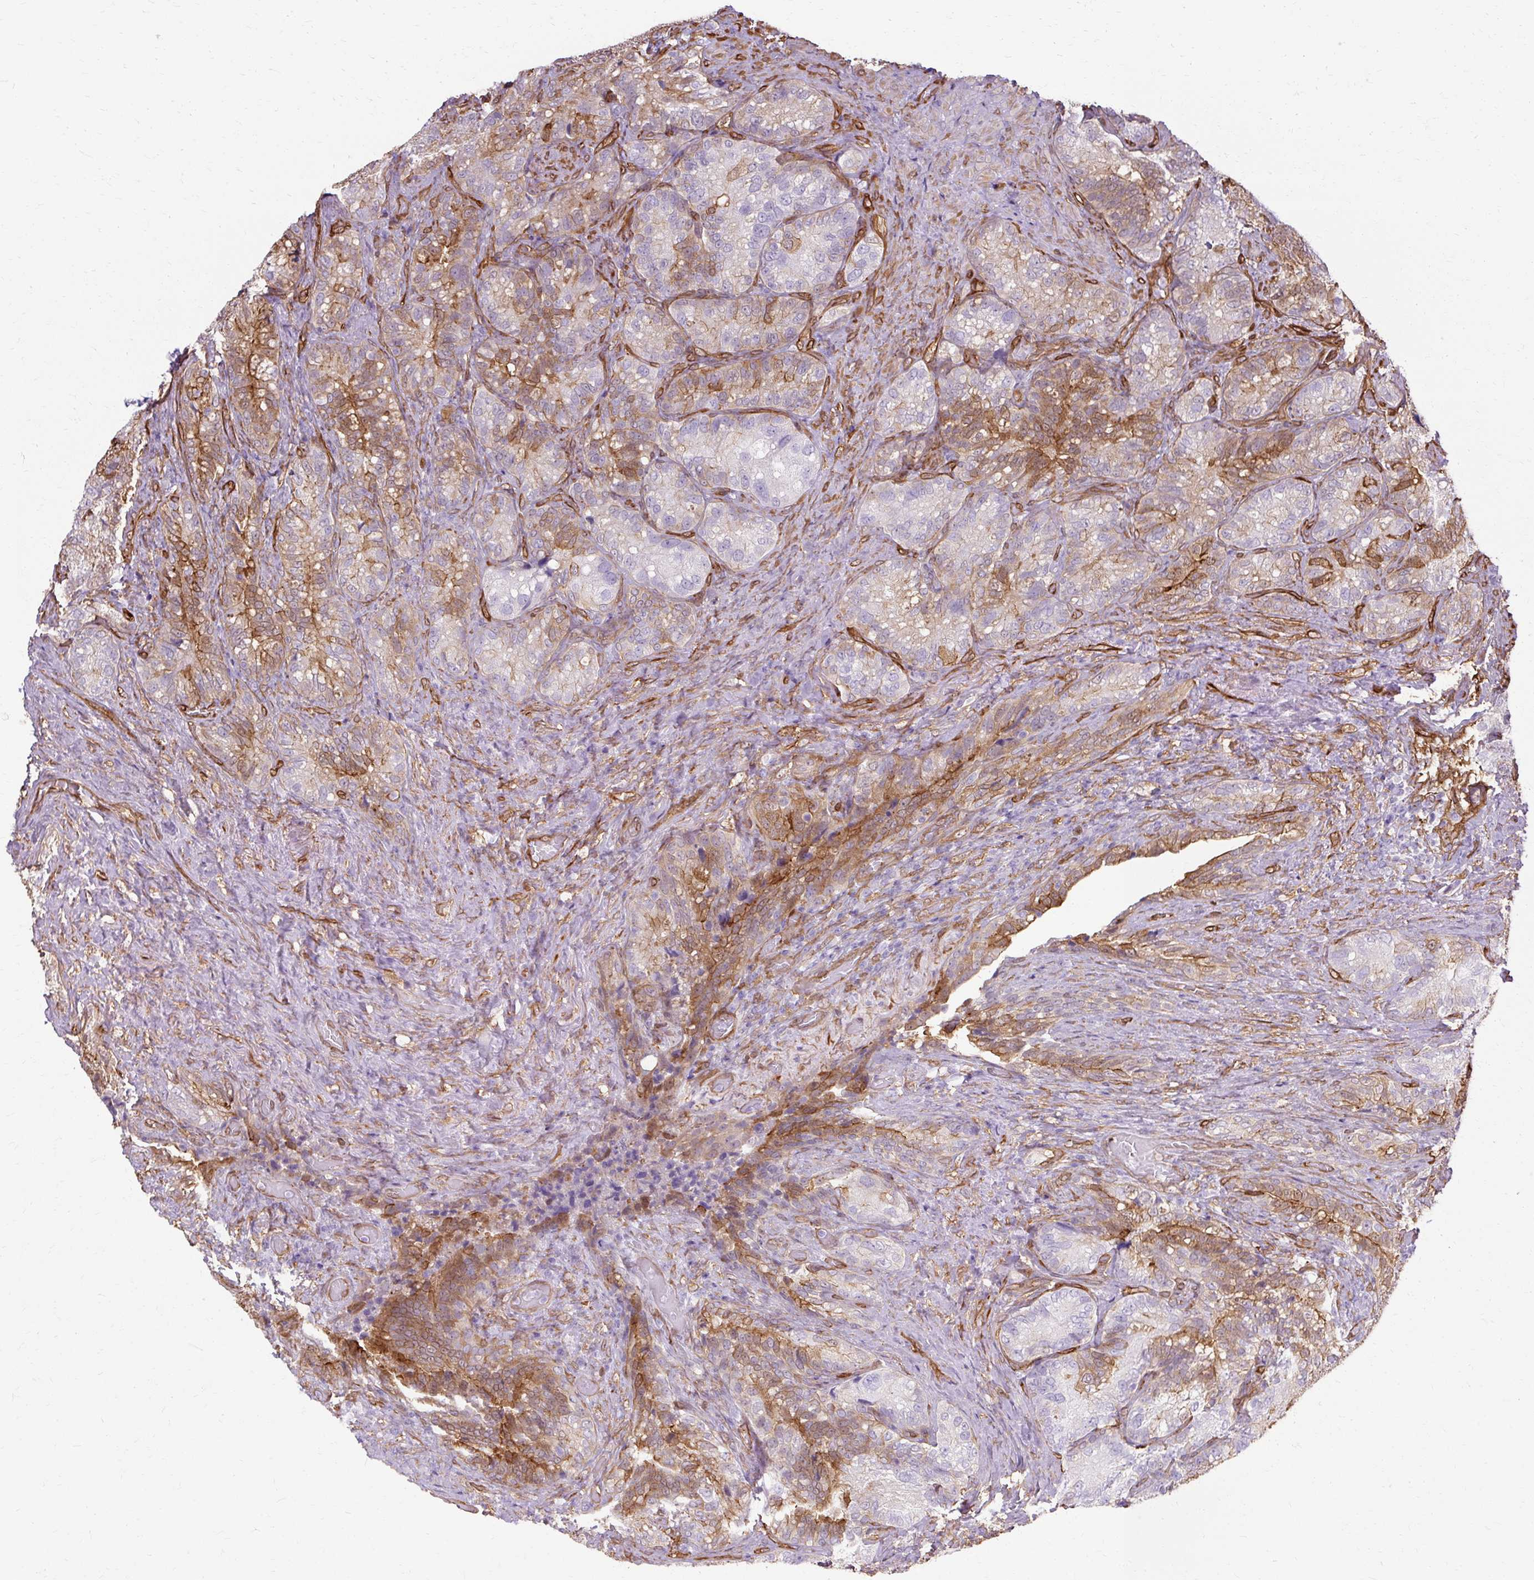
{"staining": {"intensity": "moderate", "quantity": "25%-75%", "location": "cytoplasmic/membranous"}, "tissue": "seminal vesicle", "cell_type": "Glandular cells", "image_type": "normal", "snomed": [{"axis": "morphology", "description": "Normal tissue, NOS"}, {"axis": "topography", "description": "Seminal veicle"}], "caption": "Seminal vesicle stained for a protein shows moderate cytoplasmic/membranous positivity in glandular cells. (DAB IHC with brightfield microscopy, high magnification).", "gene": "CNN3", "patient": {"sex": "male", "age": 68}}